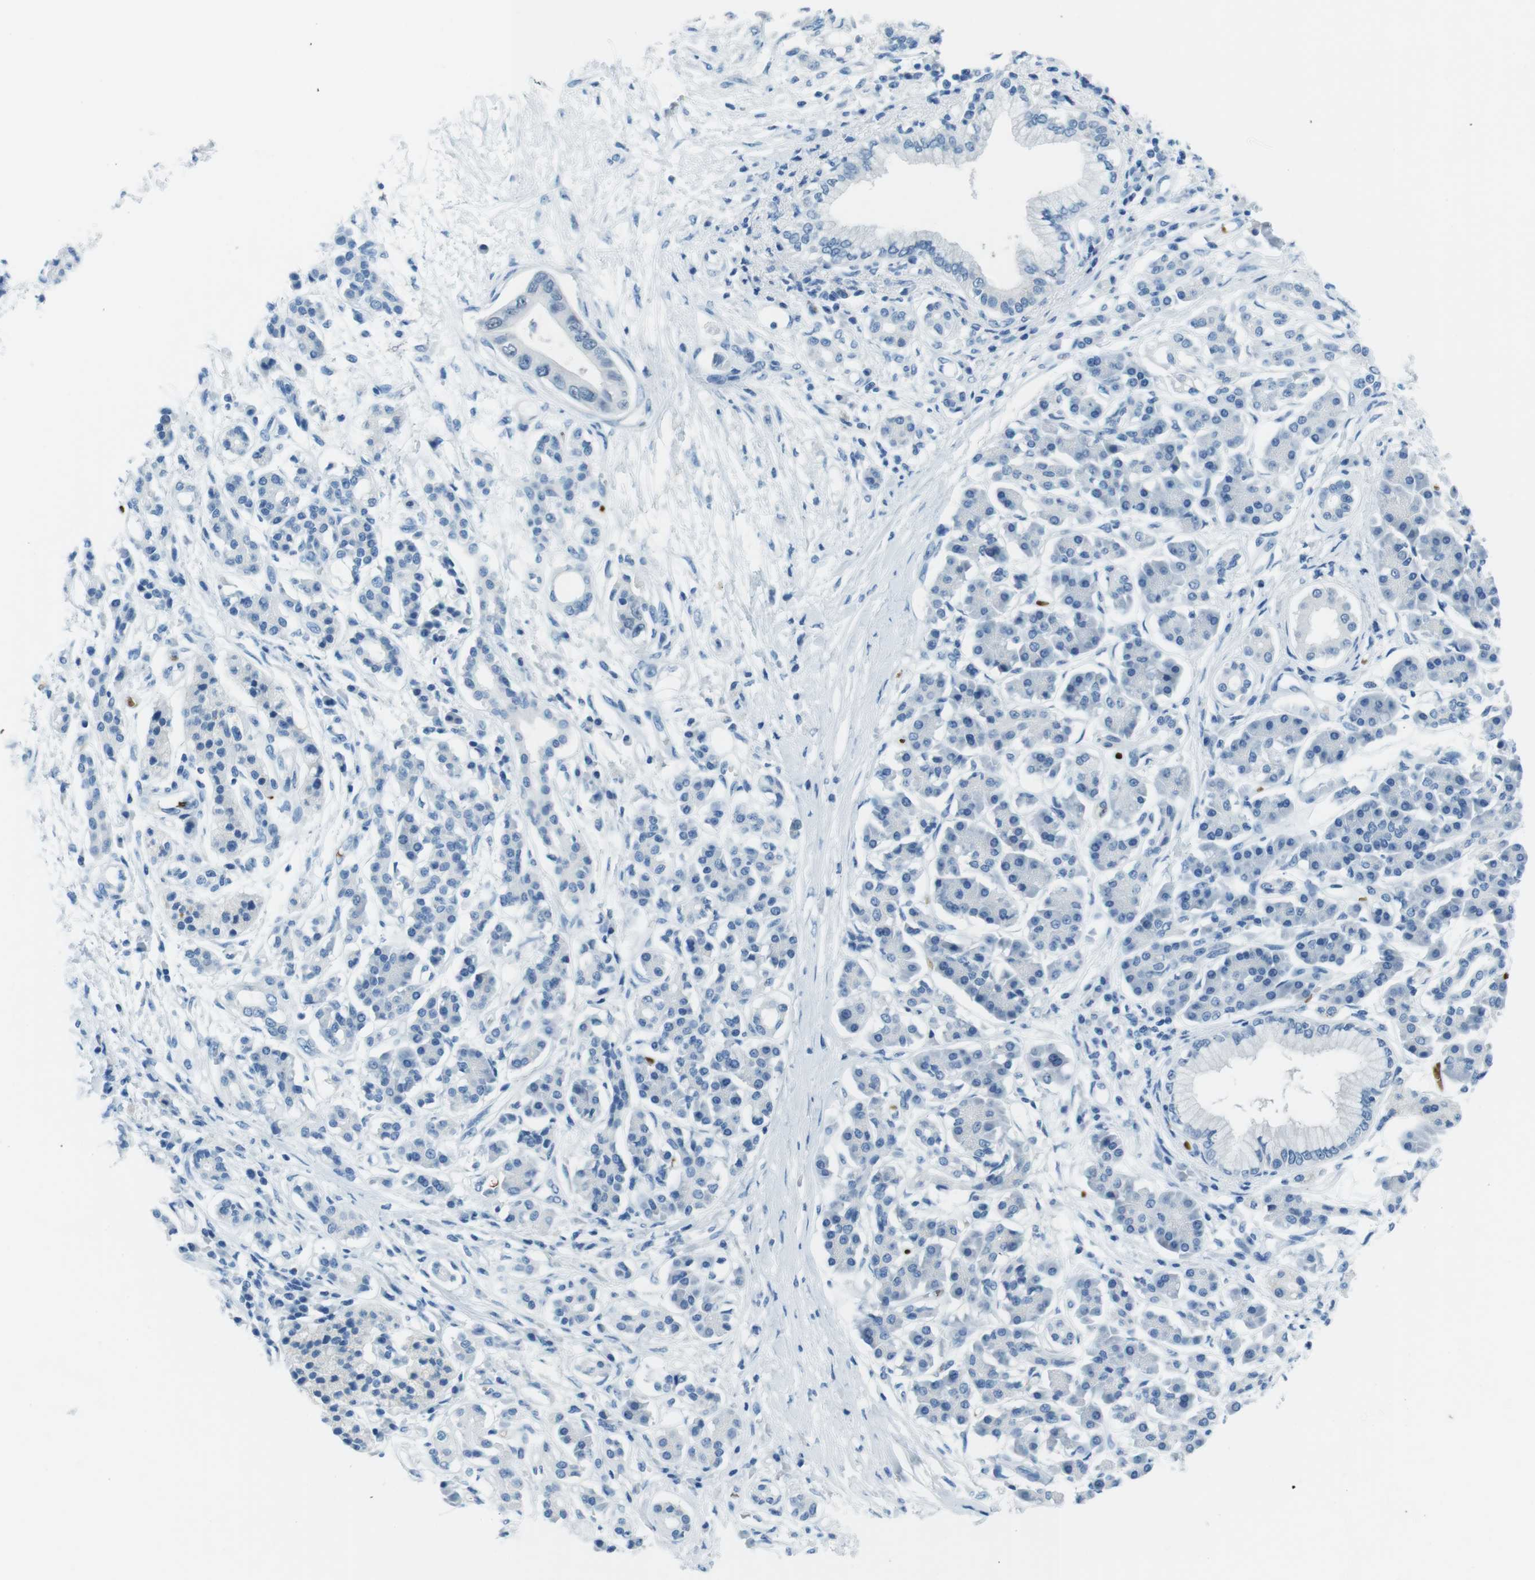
{"staining": {"intensity": "negative", "quantity": "none", "location": "none"}, "tissue": "pancreatic cancer", "cell_type": "Tumor cells", "image_type": "cancer", "snomed": [{"axis": "morphology", "description": "Adenocarcinoma, NOS"}, {"axis": "topography", "description": "Pancreas"}], "caption": "Image shows no protein positivity in tumor cells of pancreatic cancer tissue.", "gene": "TFAP2C", "patient": {"sex": "male", "age": 77}}